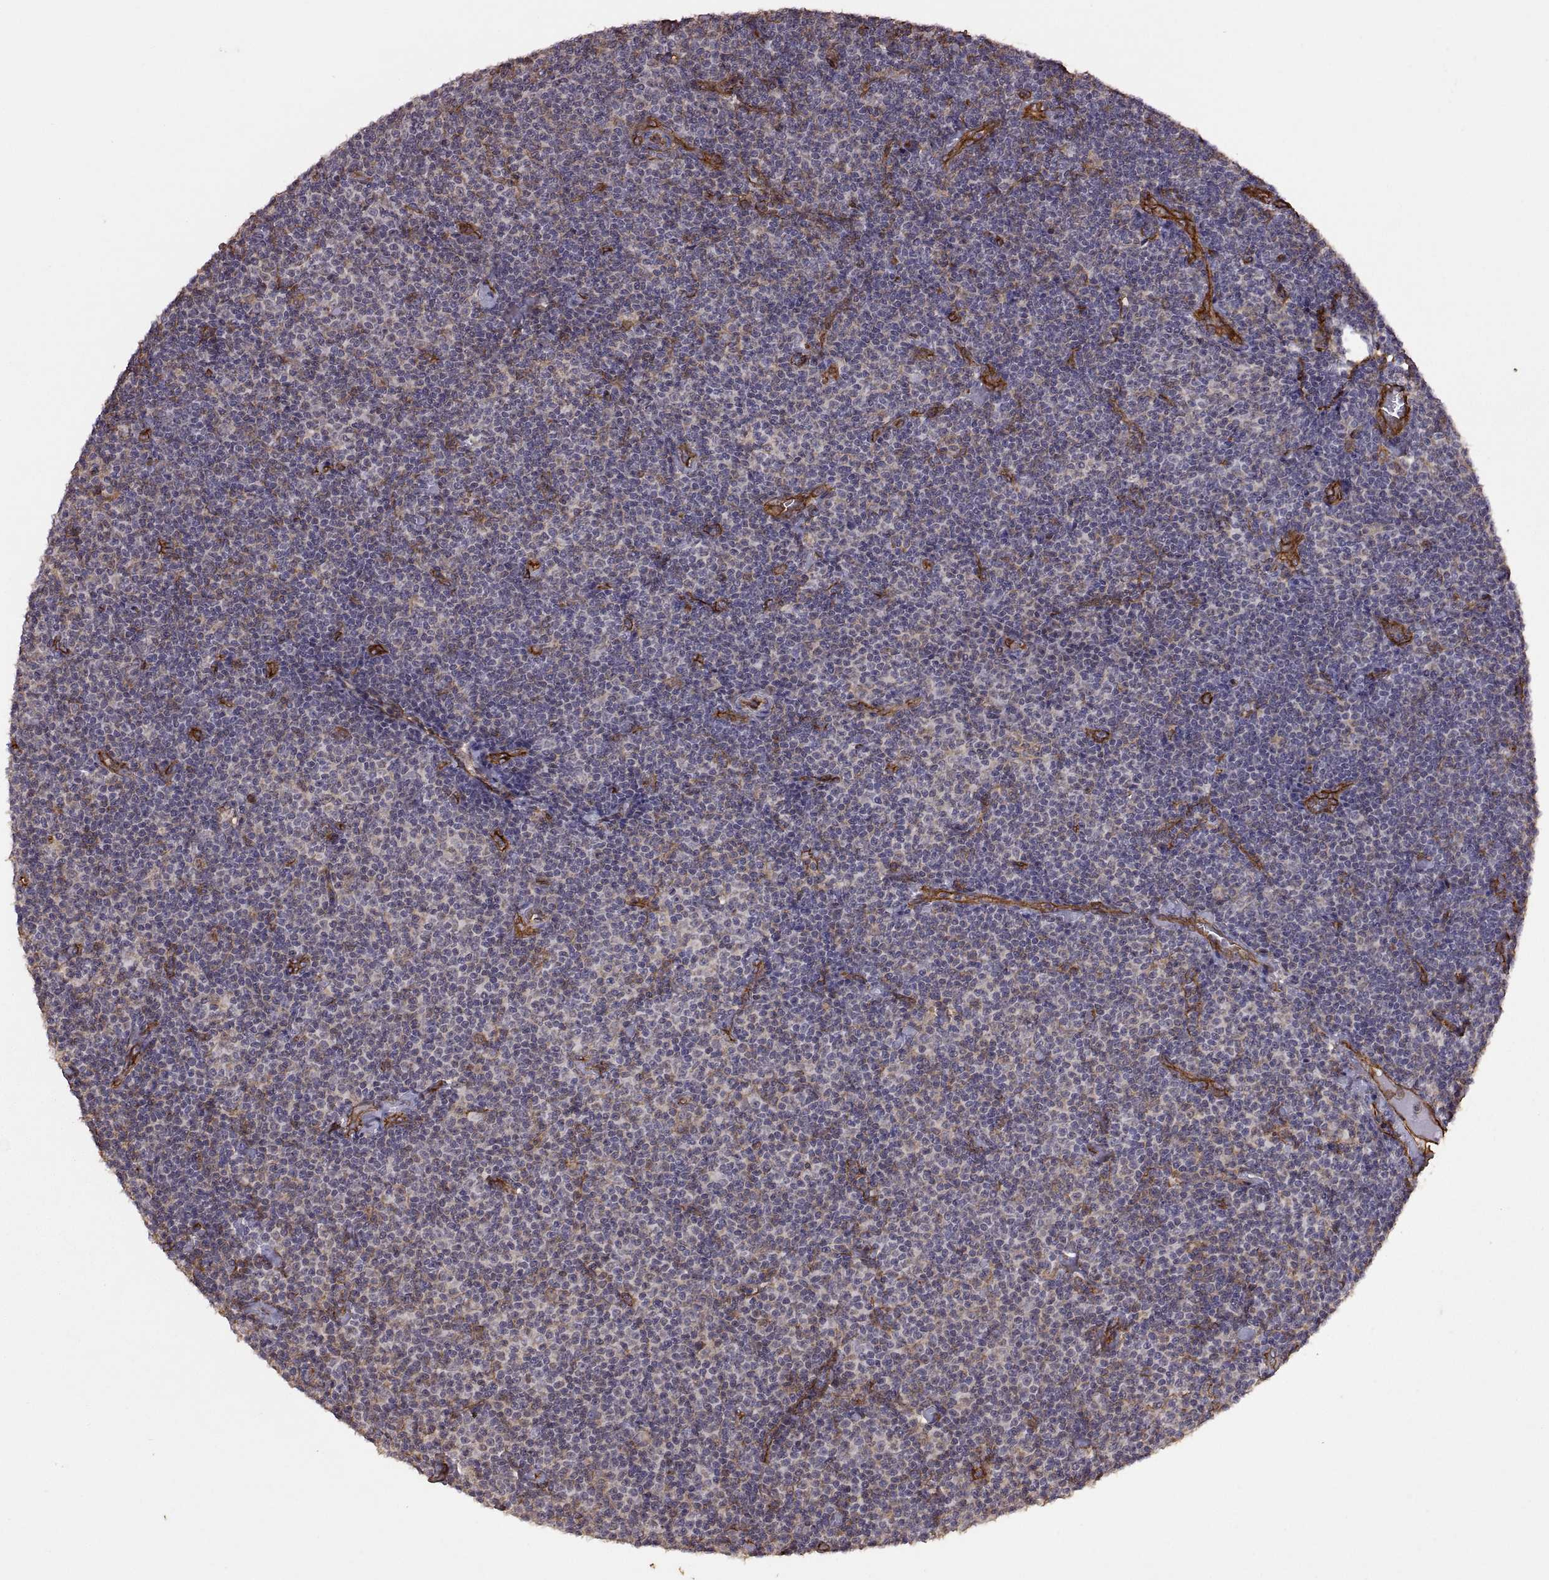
{"staining": {"intensity": "negative", "quantity": "none", "location": "none"}, "tissue": "lymphoma", "cell_type": "Tumor cells", "image_type": "cancer", "snomed": [{"axis": "morphology", "description": "Malignant lymphoma, non-Hodgkin's type, Low grade"}, {"axis": "topography", "description": "Lymph node"}], "caption": "The photomicrograph demonstrates no significant staining in tumor cells of malignant lymphoma, non-Hodgkin's type (low-grade).", "gene": "S100A10", "patient": {"sex": "male", "age": 81}}